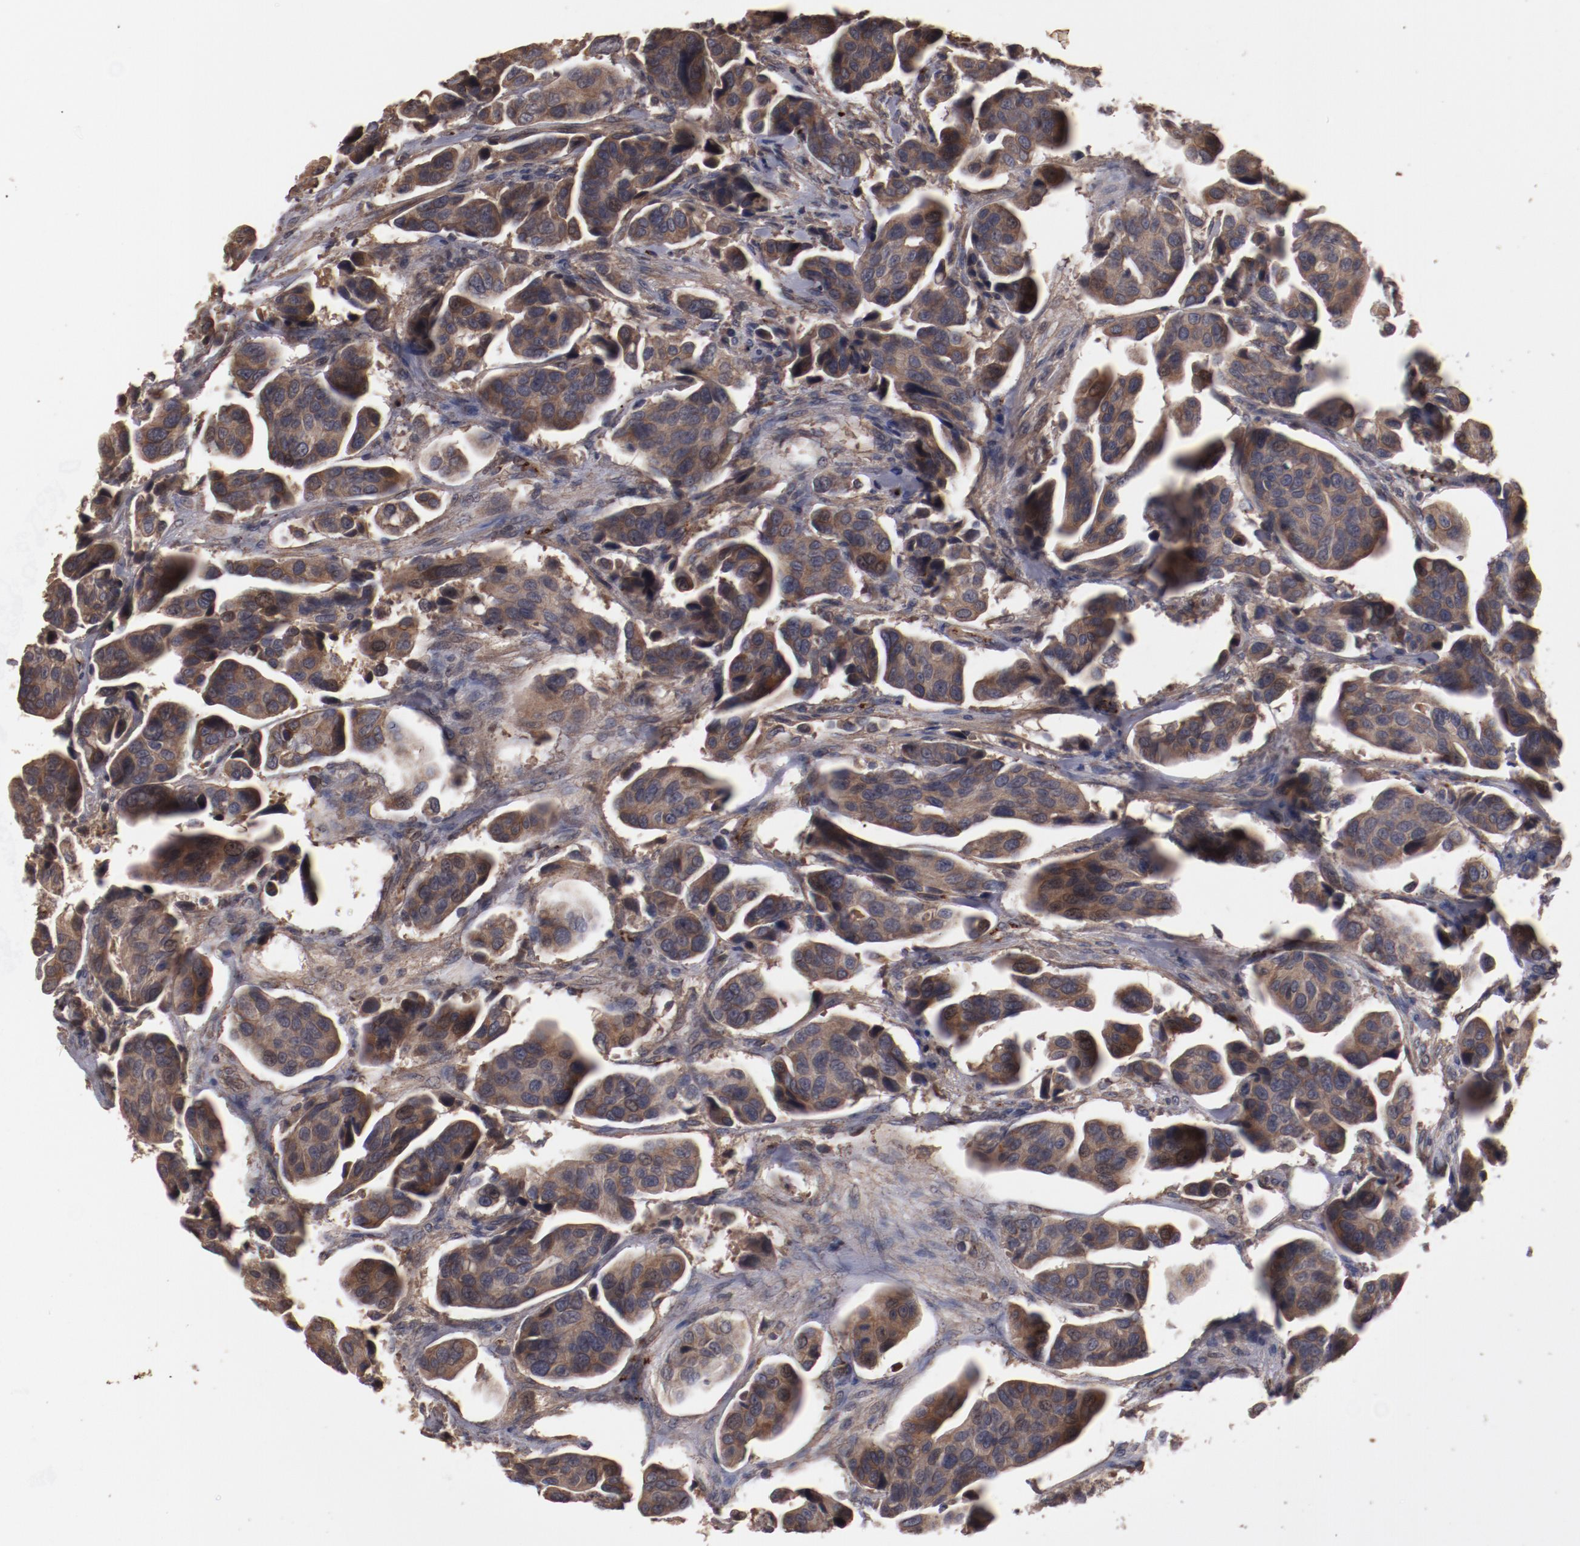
{"staining": {"intensity": "strong", "quantity": ">75%", "location": "cytoplasmic/membranous"}, "tissue": "urothelial cancer", "cell_type": "Tumor cells", "image_type": "cancer", "snomed": [{"axis": "morphology", "description": "Adenocarcinoma, NOS"}, {"axis": "topography", "description": "Urinary bladder"}], "caption": "Adenocarcinoma tissue displays strong cytoplasmic/membranous positivity in approximately >75% of tumor cells, visualized by immunohistochemistry.", "gene": "DIPK2B", "patient": {"sex": "male", "age": 61}}